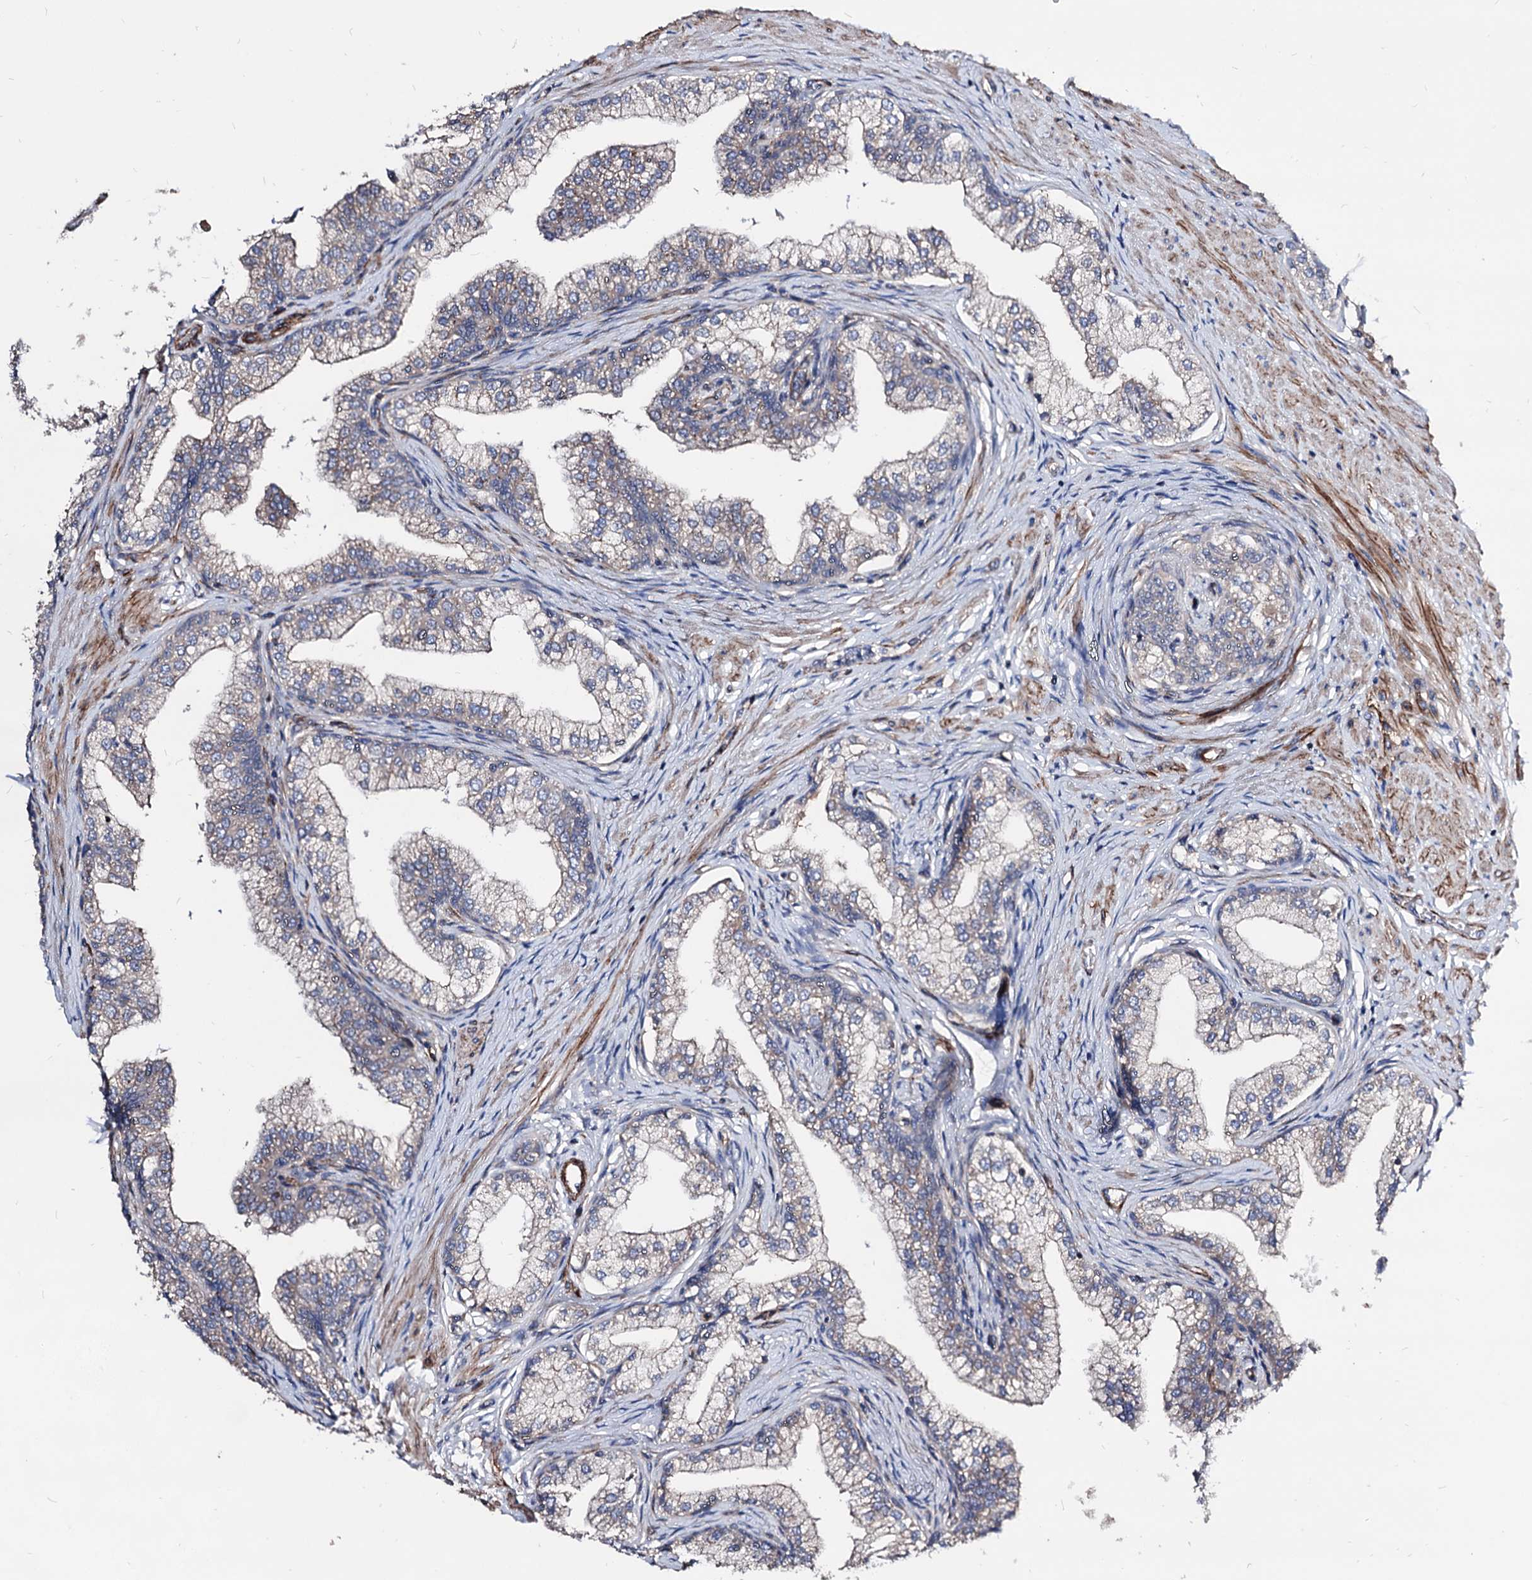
{"staining": {"intensity": "strong", "quantity": "<25%", "location": "cytoplasmic/membranous"}, "tissue": "prostate", "cell_type": "Glandular cells", "image_type": "normal", "snomed": [{"axis": "morphology", "description": "Normal tissue, NOS"}, {"axis": "topography", "description": "Prostate"}], "caption": "This micrograph demonstrates immunohistochemistry (IHC) staining of normal human prostate, with medium strong cytoplasmic/membranous expression in about <25% of glandular cells.", "gene": "WDR11", "patient": {"sex": "male", "age": 60}}